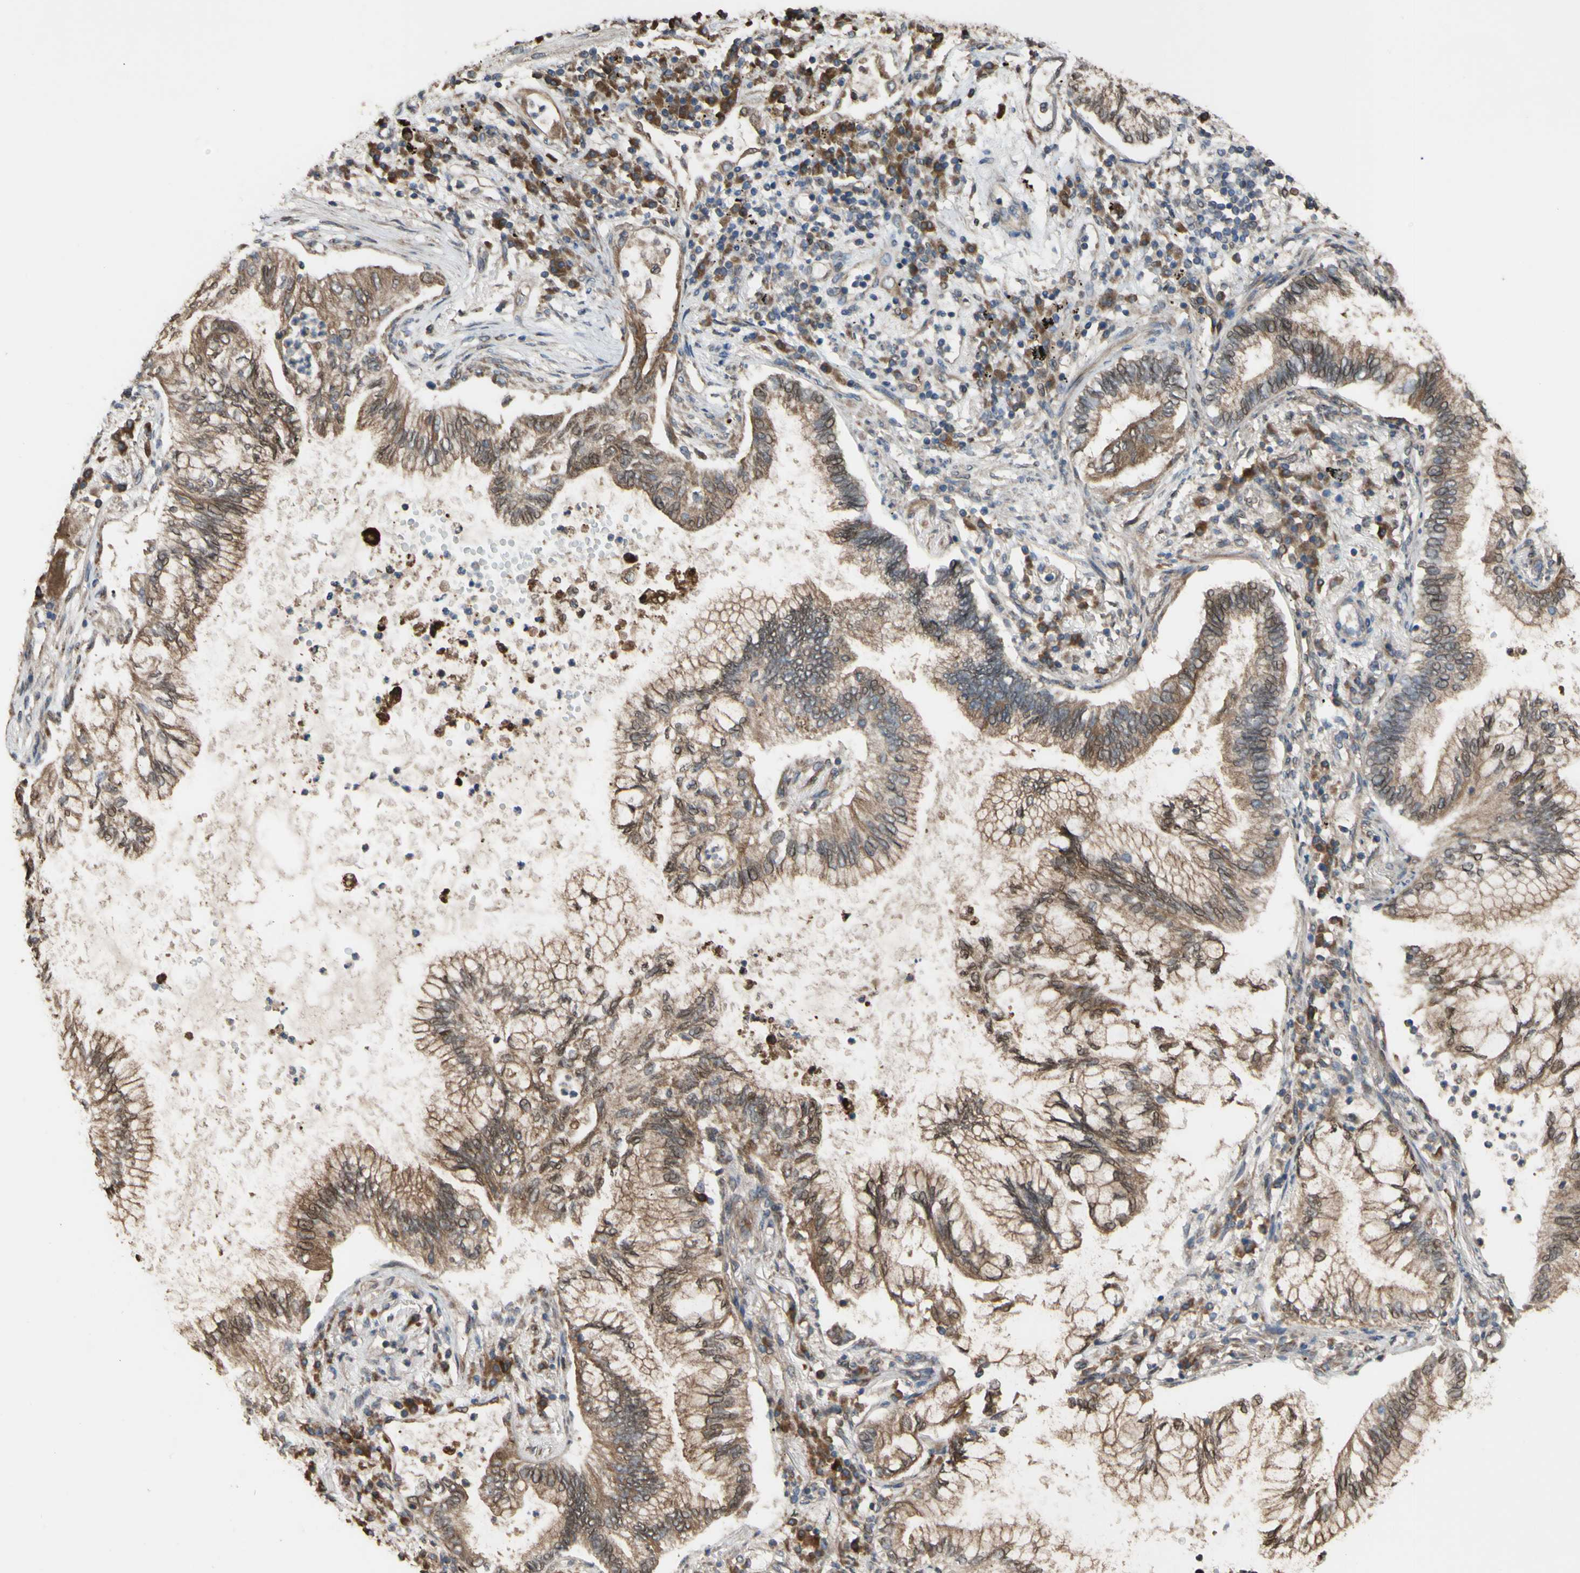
{"staining": {"intensity": "moderate", "quantity": ">75%", "location": "cytoplasmic/membranous"}, "tissue": "lung cancer", "cell_type": "Tumor cells", "image_type": "cancer", "snomed": [{"axis": "morphology", "description": "Normal tissue, NOS"}, {"axis": "morphology", "description": "Adenocarcinoma, NOS"}, {"axis": "topography", "description": "Bronchus"}, {"axis": "topography", "description": "Lung"}], "caption": "The micrograph shows a brown stain indicating the presence of a protein in the cytoplasmic/membranous of tumor cells in lung cancer (adenocarcinoma). Immunohistochemistry (ihc) stains the protein in brown and the nuclei are stained blue.", "gene": "NECTIN3", "patient": {"sex": "female", "age": 70}}